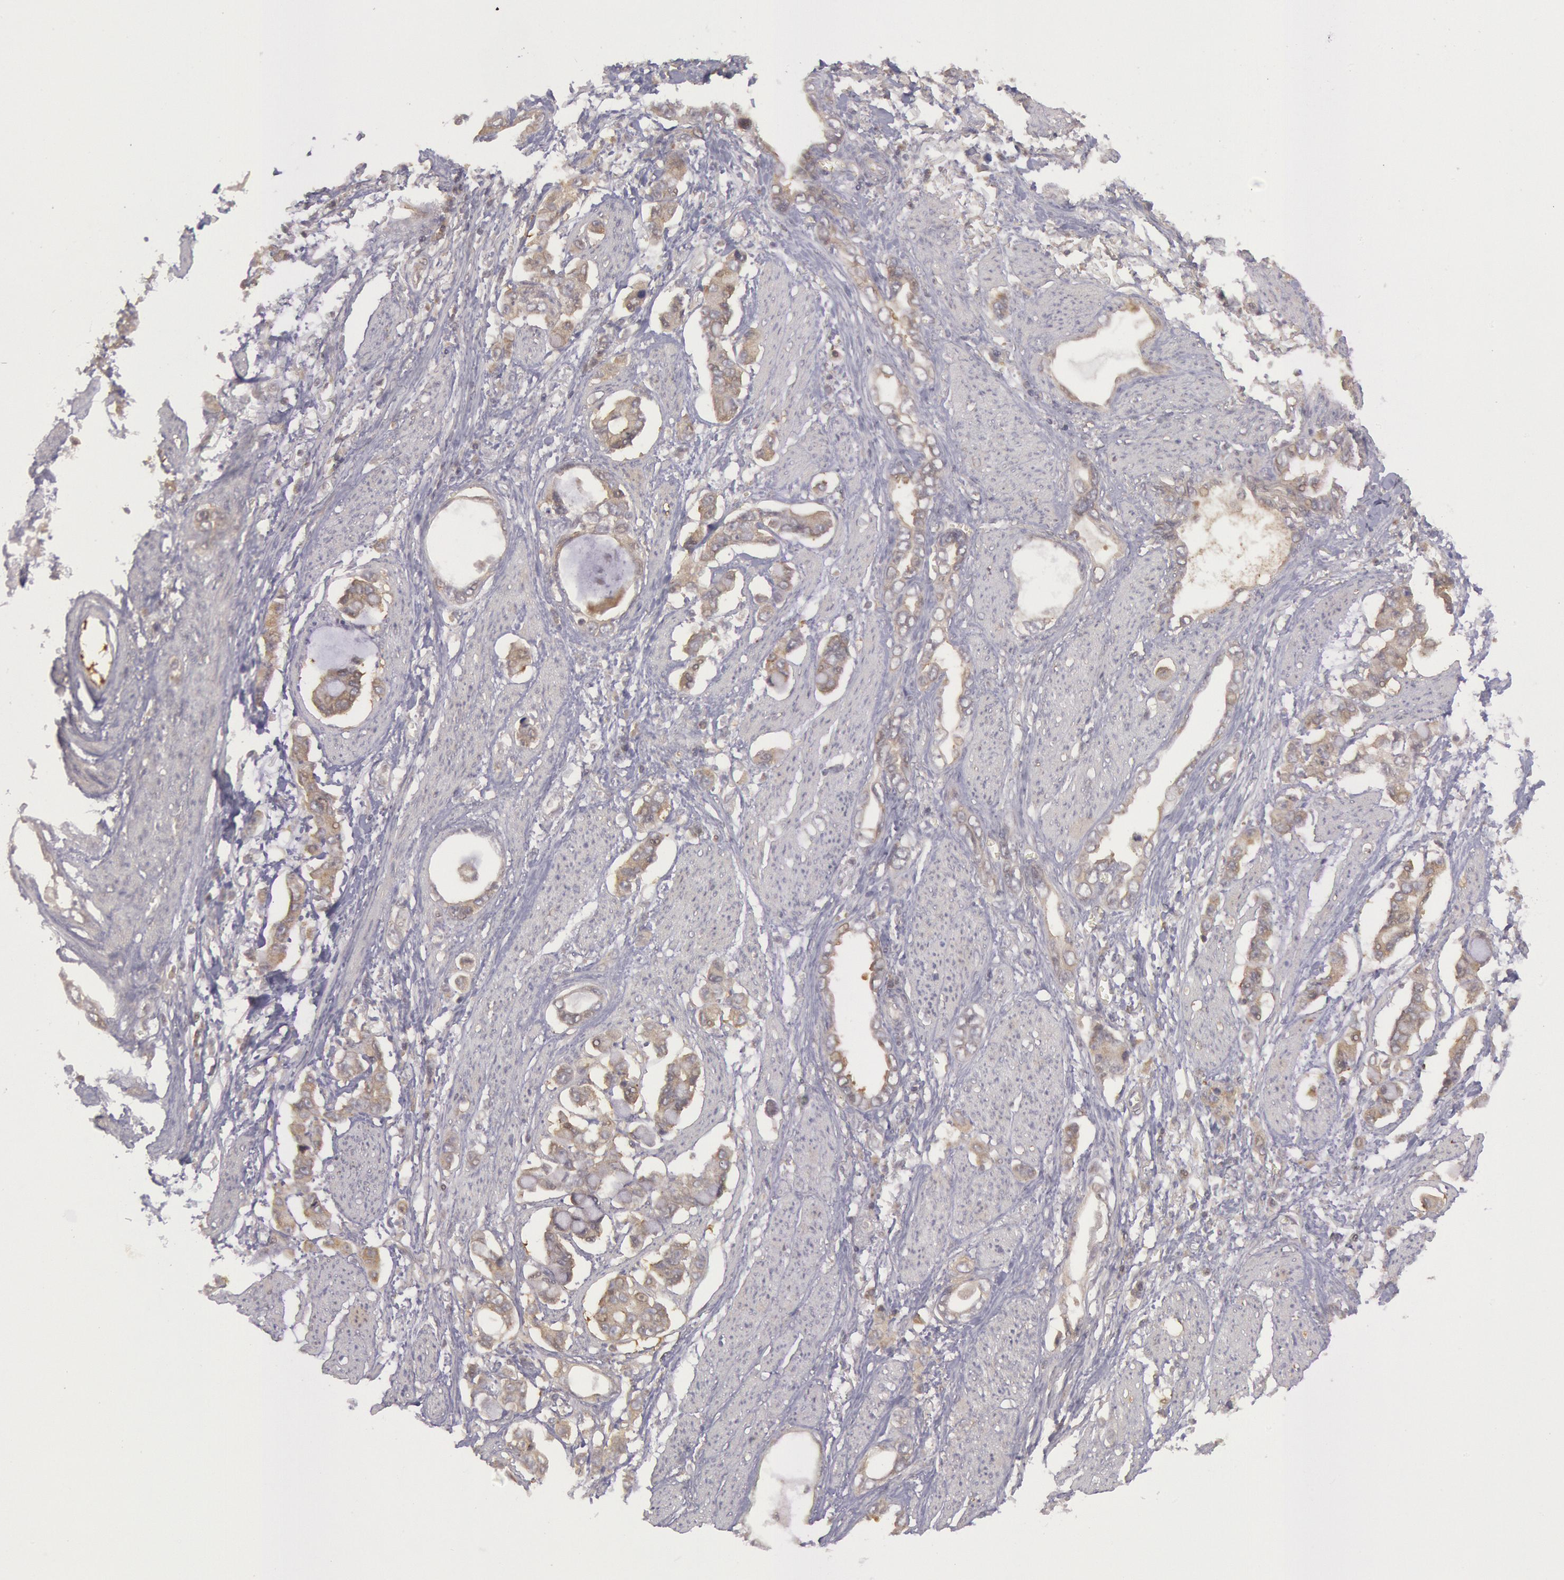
{"staining": {"intensity": "weak", "quantity": ">75%", "location": "cytoplasmic/membranous"}, "tissue": "stomach cancer", "cell_type": "Tumor cells", "image_type": "cancer", "snomed": [{"axis": "morphology", "description": "Adenocarcinoma, NOS"}, {"axis": "topography", "description": "Stomach"}], "caption": "A brown stain shows weak cytoplasmic/membranous positivity of a protein in human stomach adenocarcinoma tumor cells. Using DAB (3,3'-diaminobenzidine) (brown) and hematoxylin (blue) stains, captured at high magnification using brightfield microscopy.", "gene": "BRAF", "patient": {"sex": "male", "age": 78}}